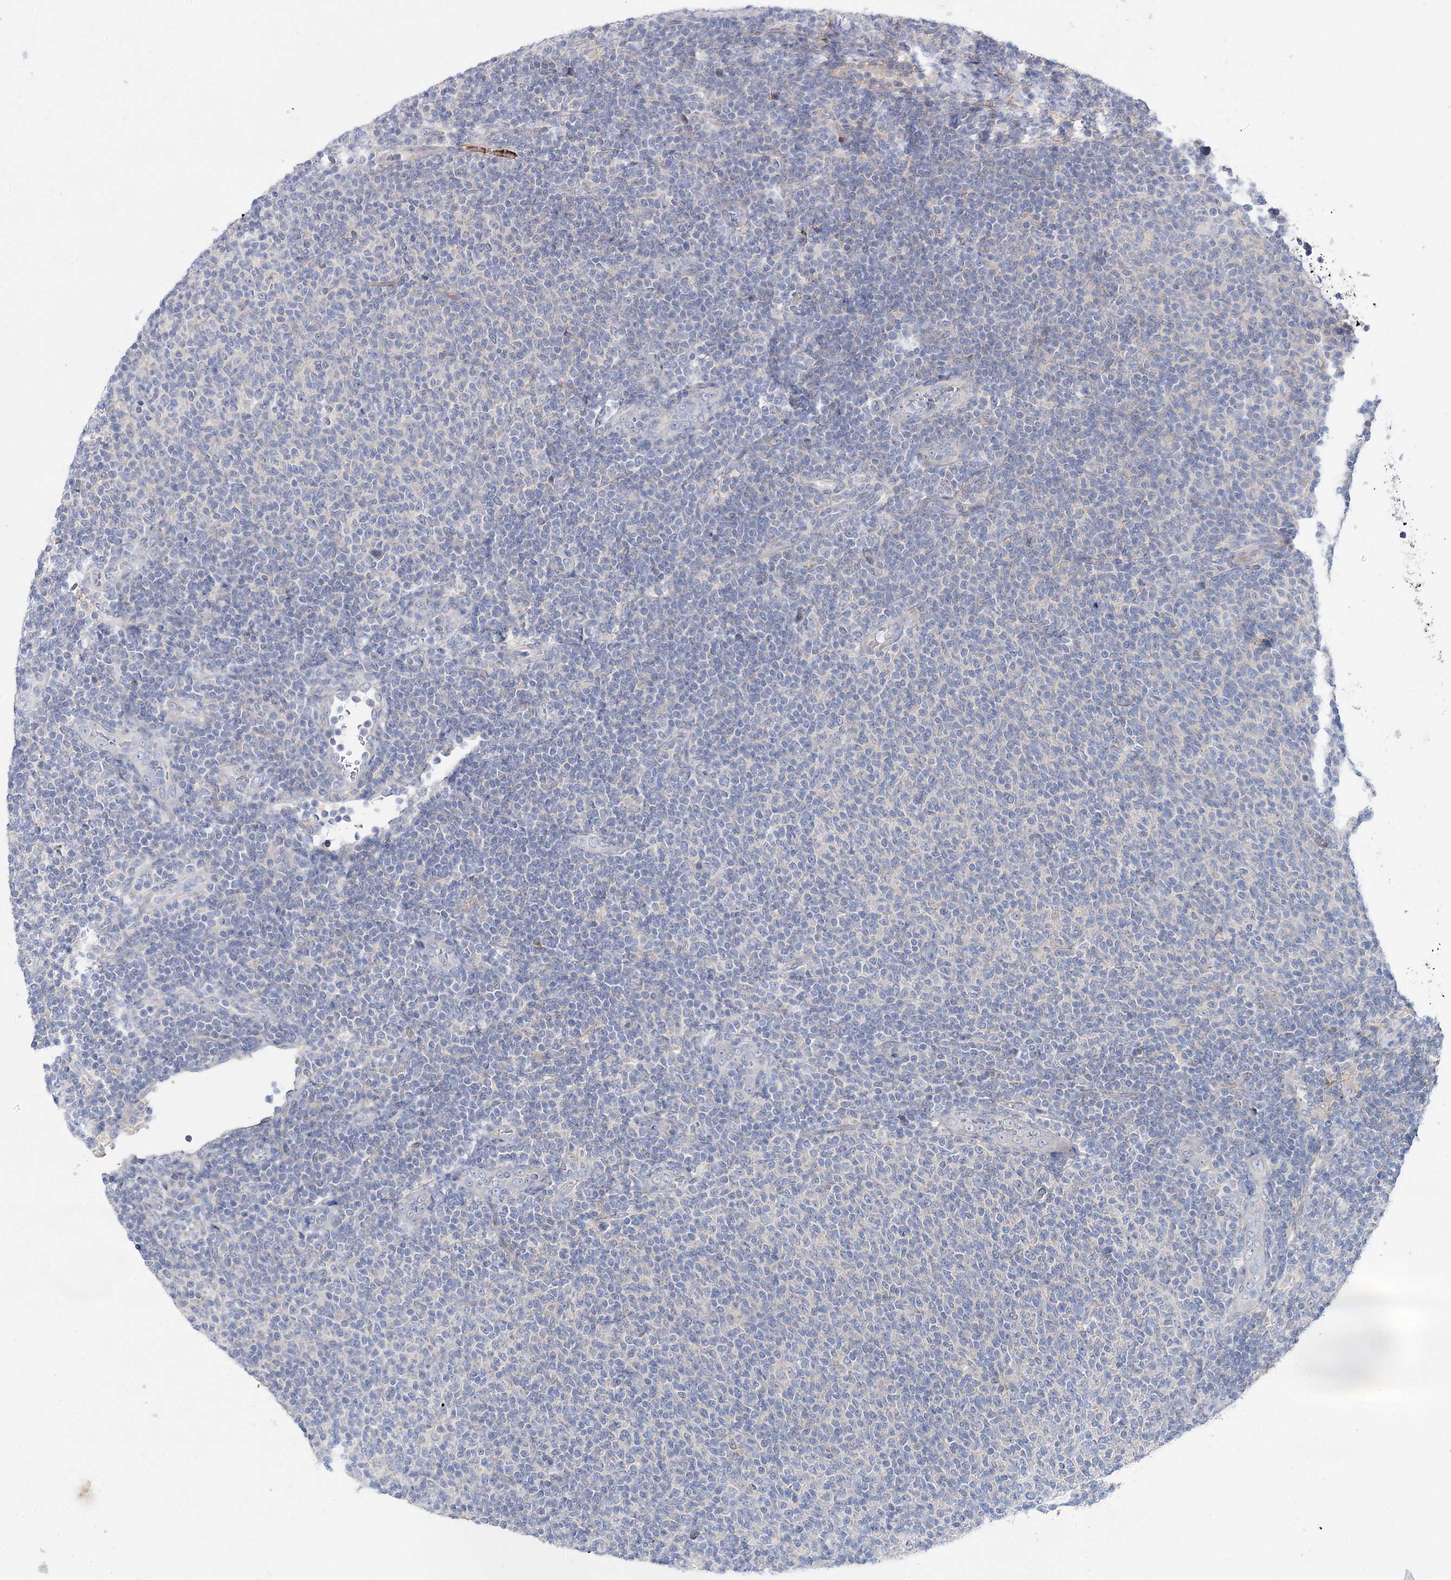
{"staining": {"intensity": "negative", "quantity": "none", "location": "none"}, "tissue": "lymphoma", "cell_type": "Tumor cells", "image_type": "cancer", "snomed": [{"axis": "morphology", "description": "Malignant lymphoma, non-Hodgkin's type, Low grade"}, {"axis": "topography", "description": "Lymph node"}], "caption": "The image displays no significant staining in tumor cells of malignant lymphoma, non-Hodgkin's type (low-grade).", "gene": "LRRC14B", "patient": {"sex": "male", "age": 66}}